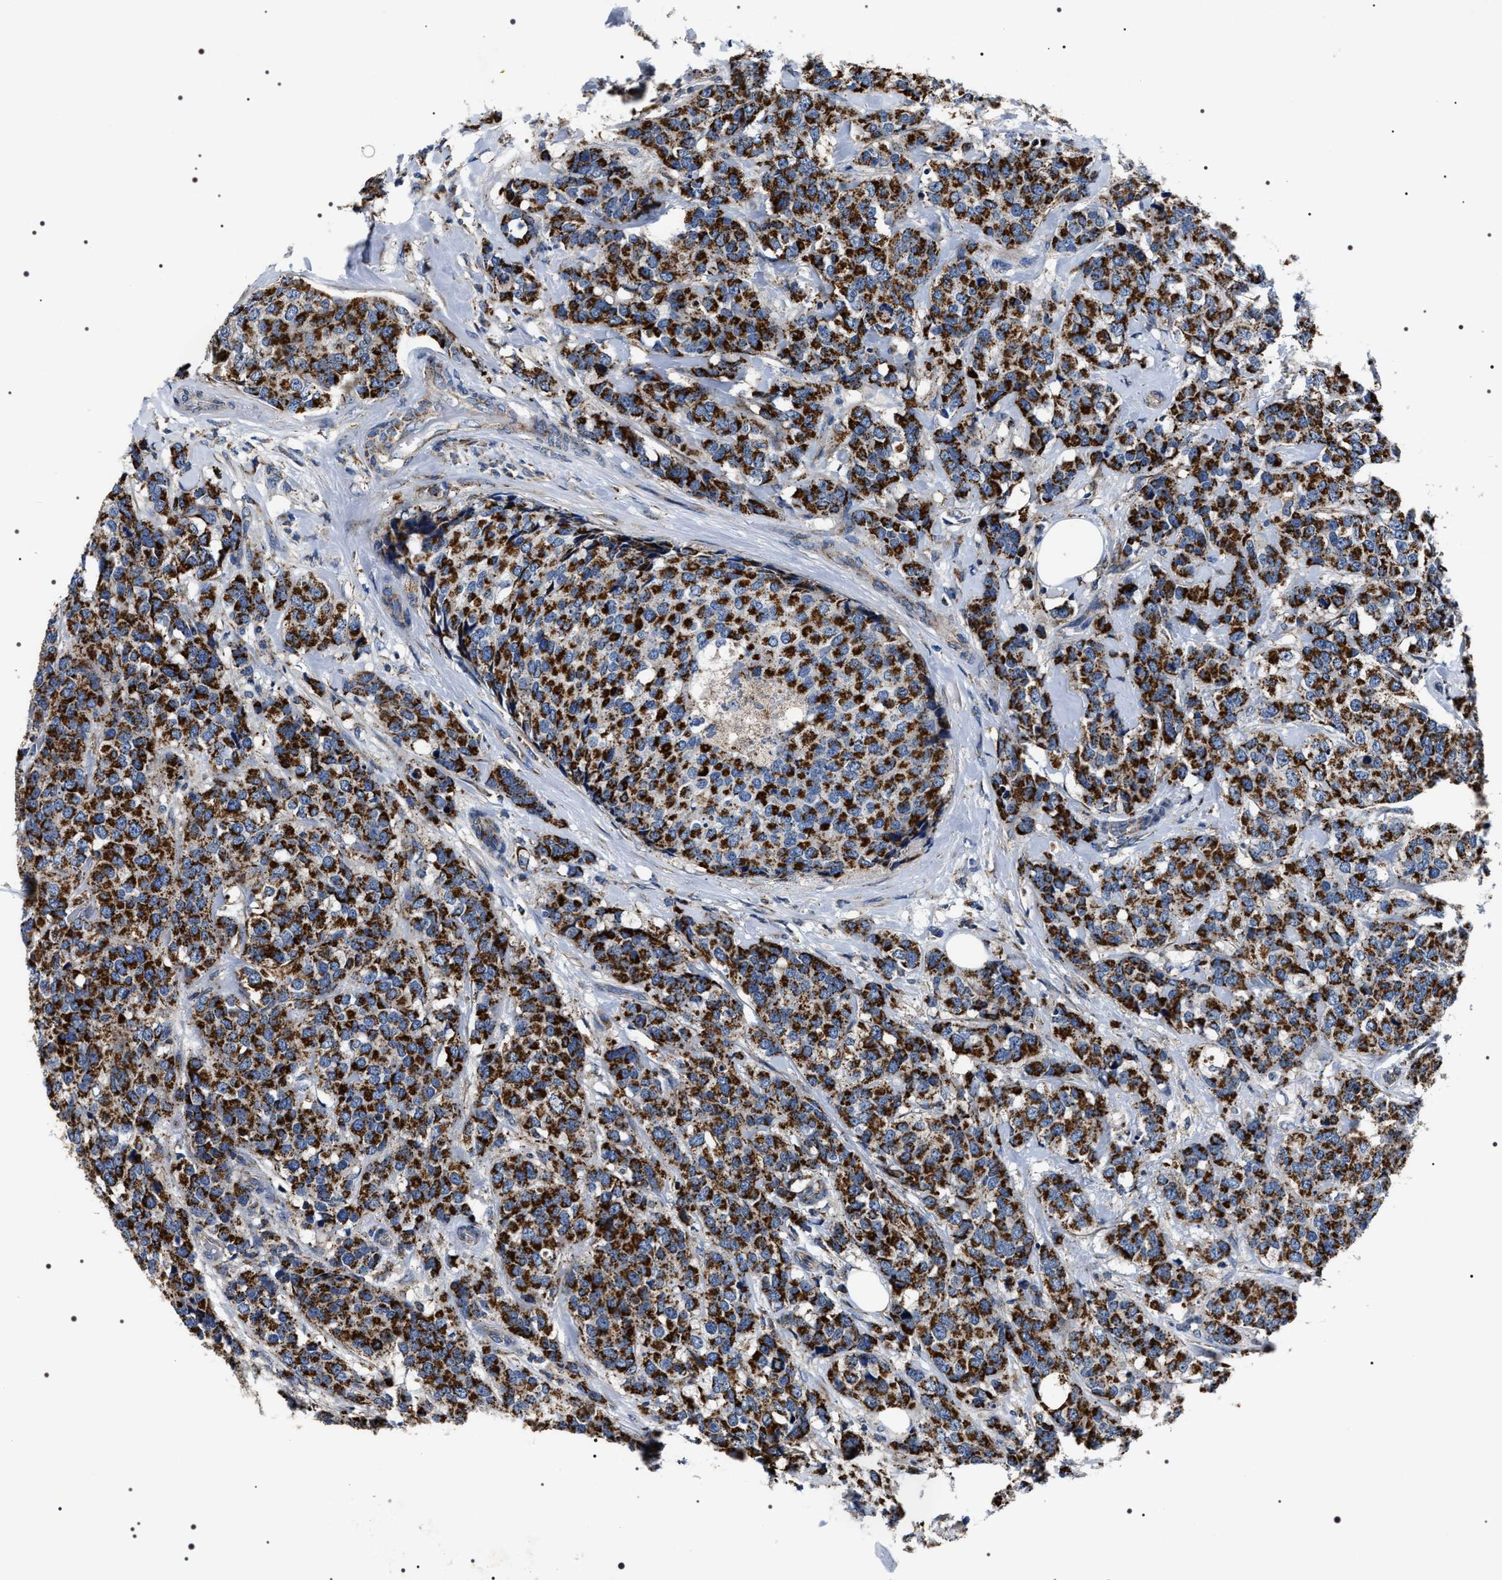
{"staining": {"intensity": "strong", "quantity": ">75%", "location": "cytoplasmic/membranous"}, "tissue": "breast cancer", "cell_type": "Tumor cells", "image_type": "cancer", "snomed": [{"axis": "morphology", "description": "Lobular carcinoma"}, {"axis": "topography", "description": "Breast"}], "caption": "The immunohistochemical stain shows strong cytoplasmic/membranous expression in tumor cells of breast cancer (lobular carcinoma) tissue.", "gene": "NTMT1", "patient": {"sex": "female", "age": 59}}